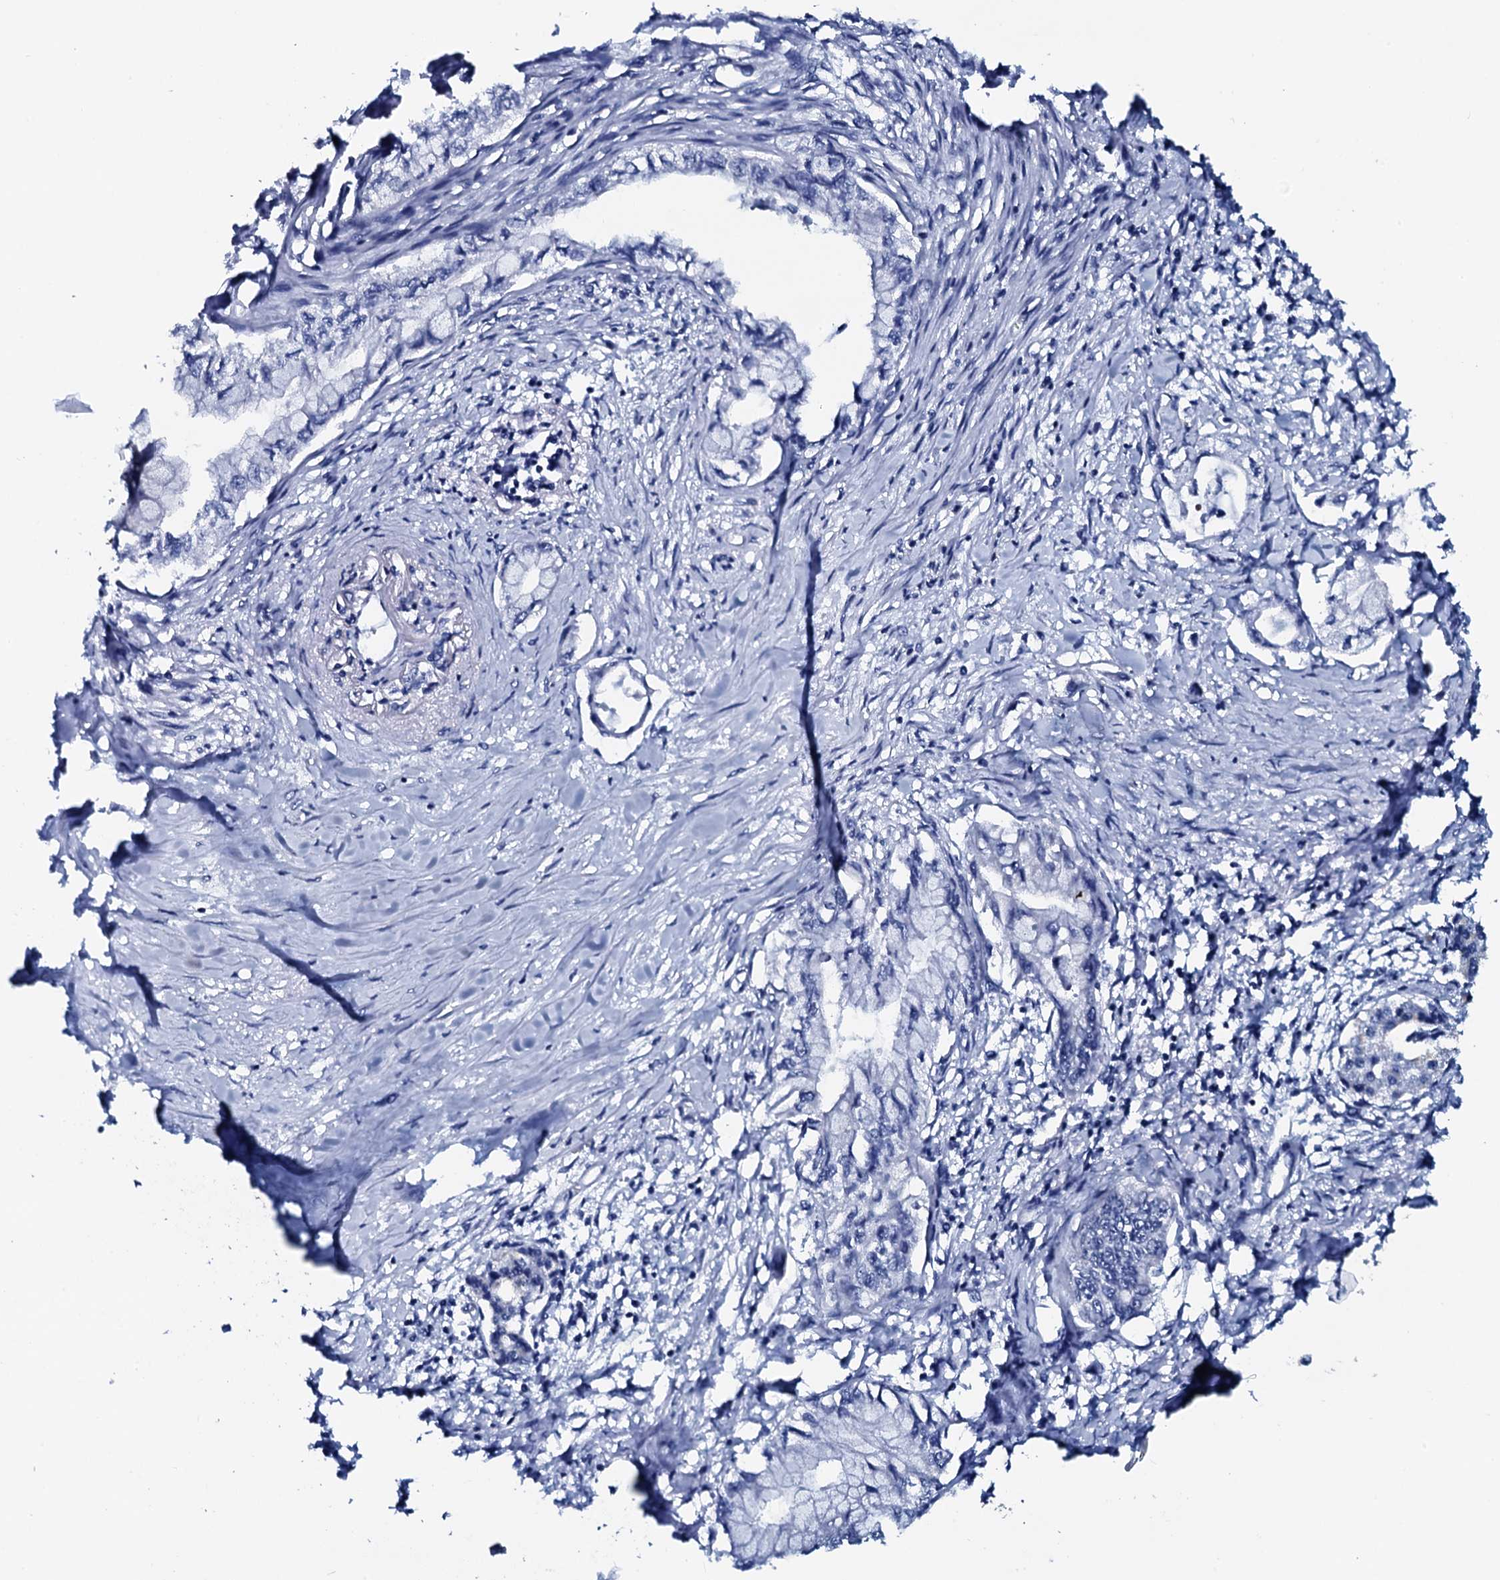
{"staining": {"intensity": "negative", "quantity": "none", "location": "none"}, "tissue": "pancreatic cancer", "cell_type": "Tumor cells", "image_type": "cancer", "snomed": [{"axis": "morphology", "description": "Adenocarcinoma, NOS"}, {"axis": "topography", "description": "Pancreas"}], "caption": "Tumor cells are negative for protein expression in human pancreatic adenocarcinoma. (DAB (3,3'-diaminobenzidine) immunohistochemistry with hematoxylin counter stain).", "gene": "GYS2", "patient": {"sex": "male", "age": 48}}